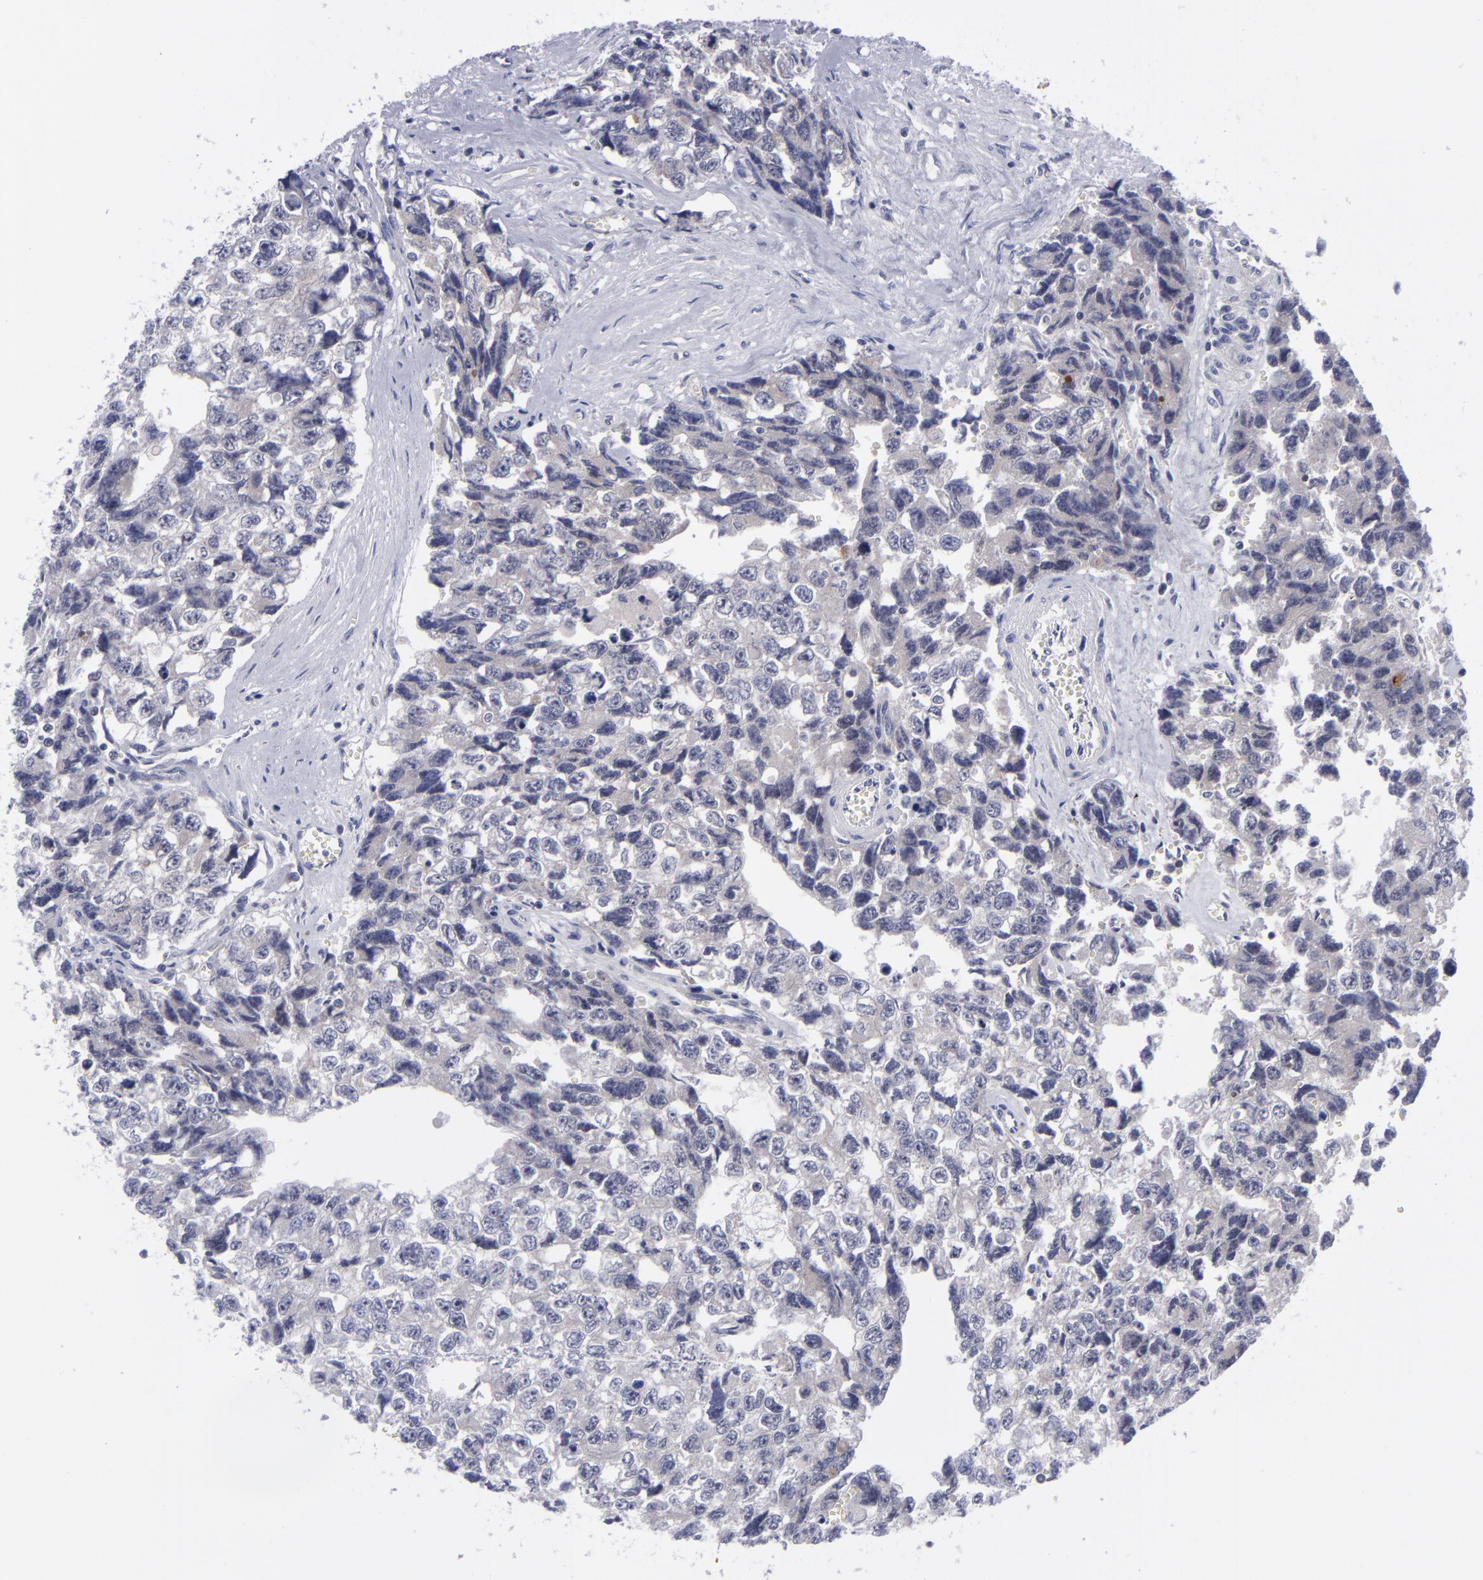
{"staining": {"intensity": "negative", "quantity": "none", "location": "none"}, "tissue": "testis cancer", "cell_type": "Tumor cells", "image_type": "cancer", "snomed": [{"axis": "morphology", "description": "Carcinoma, Embryonal, NOS"}, {"axis": "topography", "description": "Testis"}], "caption": "High magnification brightfield microscopy of testis embryonal carcinoma stained with DAB (3,3'-diaminobenzidine) (brown) and counterstained with hematoxylin (blue): tumor cells show no significant positivity.", "gene": "BCL10", "patient": {"sex": "male", "age": 31}}